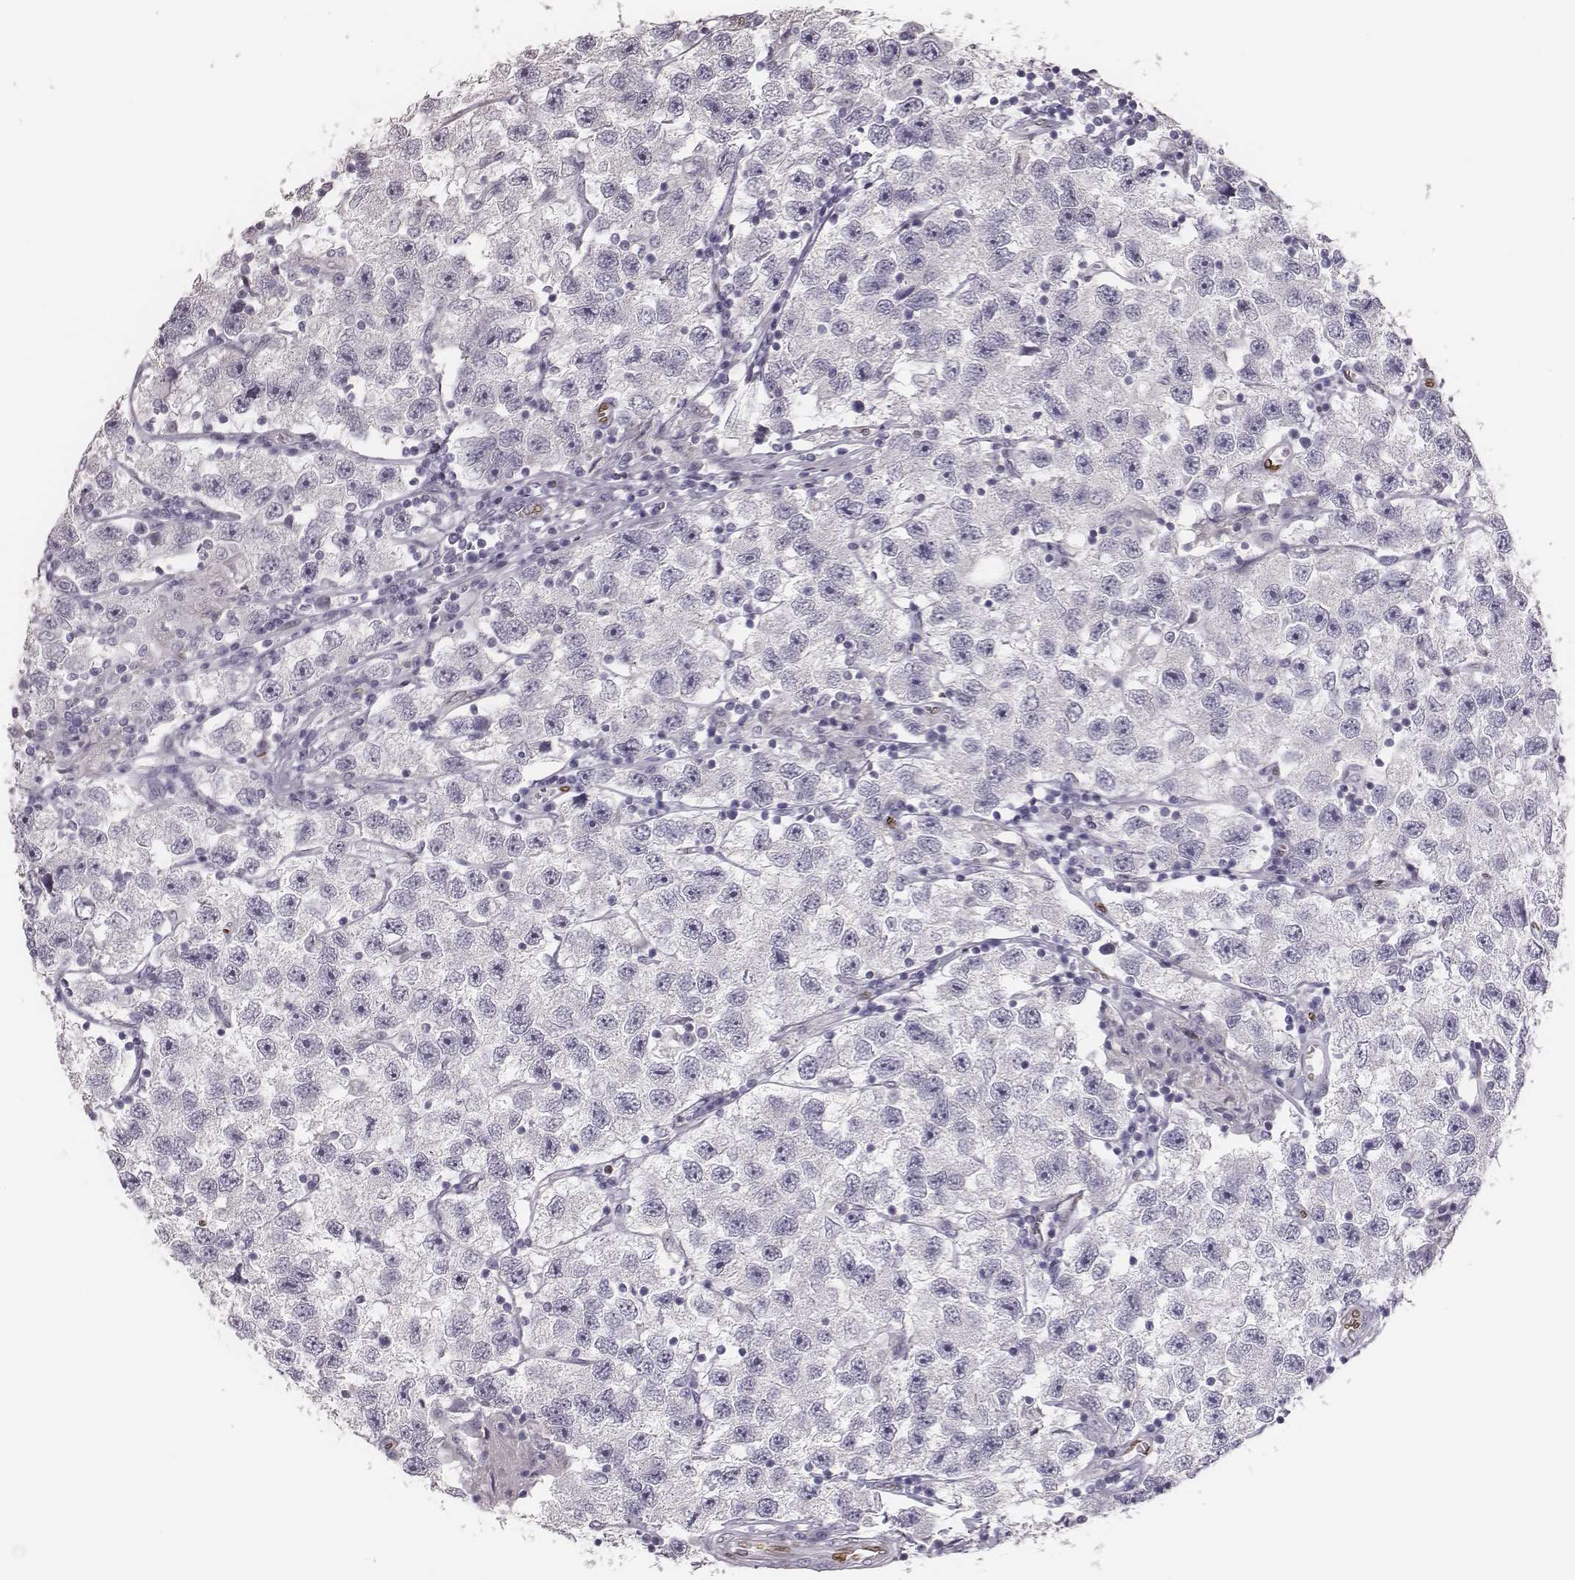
{"staining": {"intensity": "negative", "quantity": "none", "location": "none"}, "tissue": "testis cancer", "cell_type": "Tumor cells", "image_type": "cancer", "snomed": [{"axis": "morphology", "description": "Seminoma, NOS"}, {"axis": "topography", "description": "Testis"}], "caption": "This is a photomicrograph of immunohistochemistry staining of testis cancer, which shows no expression in tumor cells.", "gene": "ADGRF4", "patient": {"sex": "male", "age": 26}}